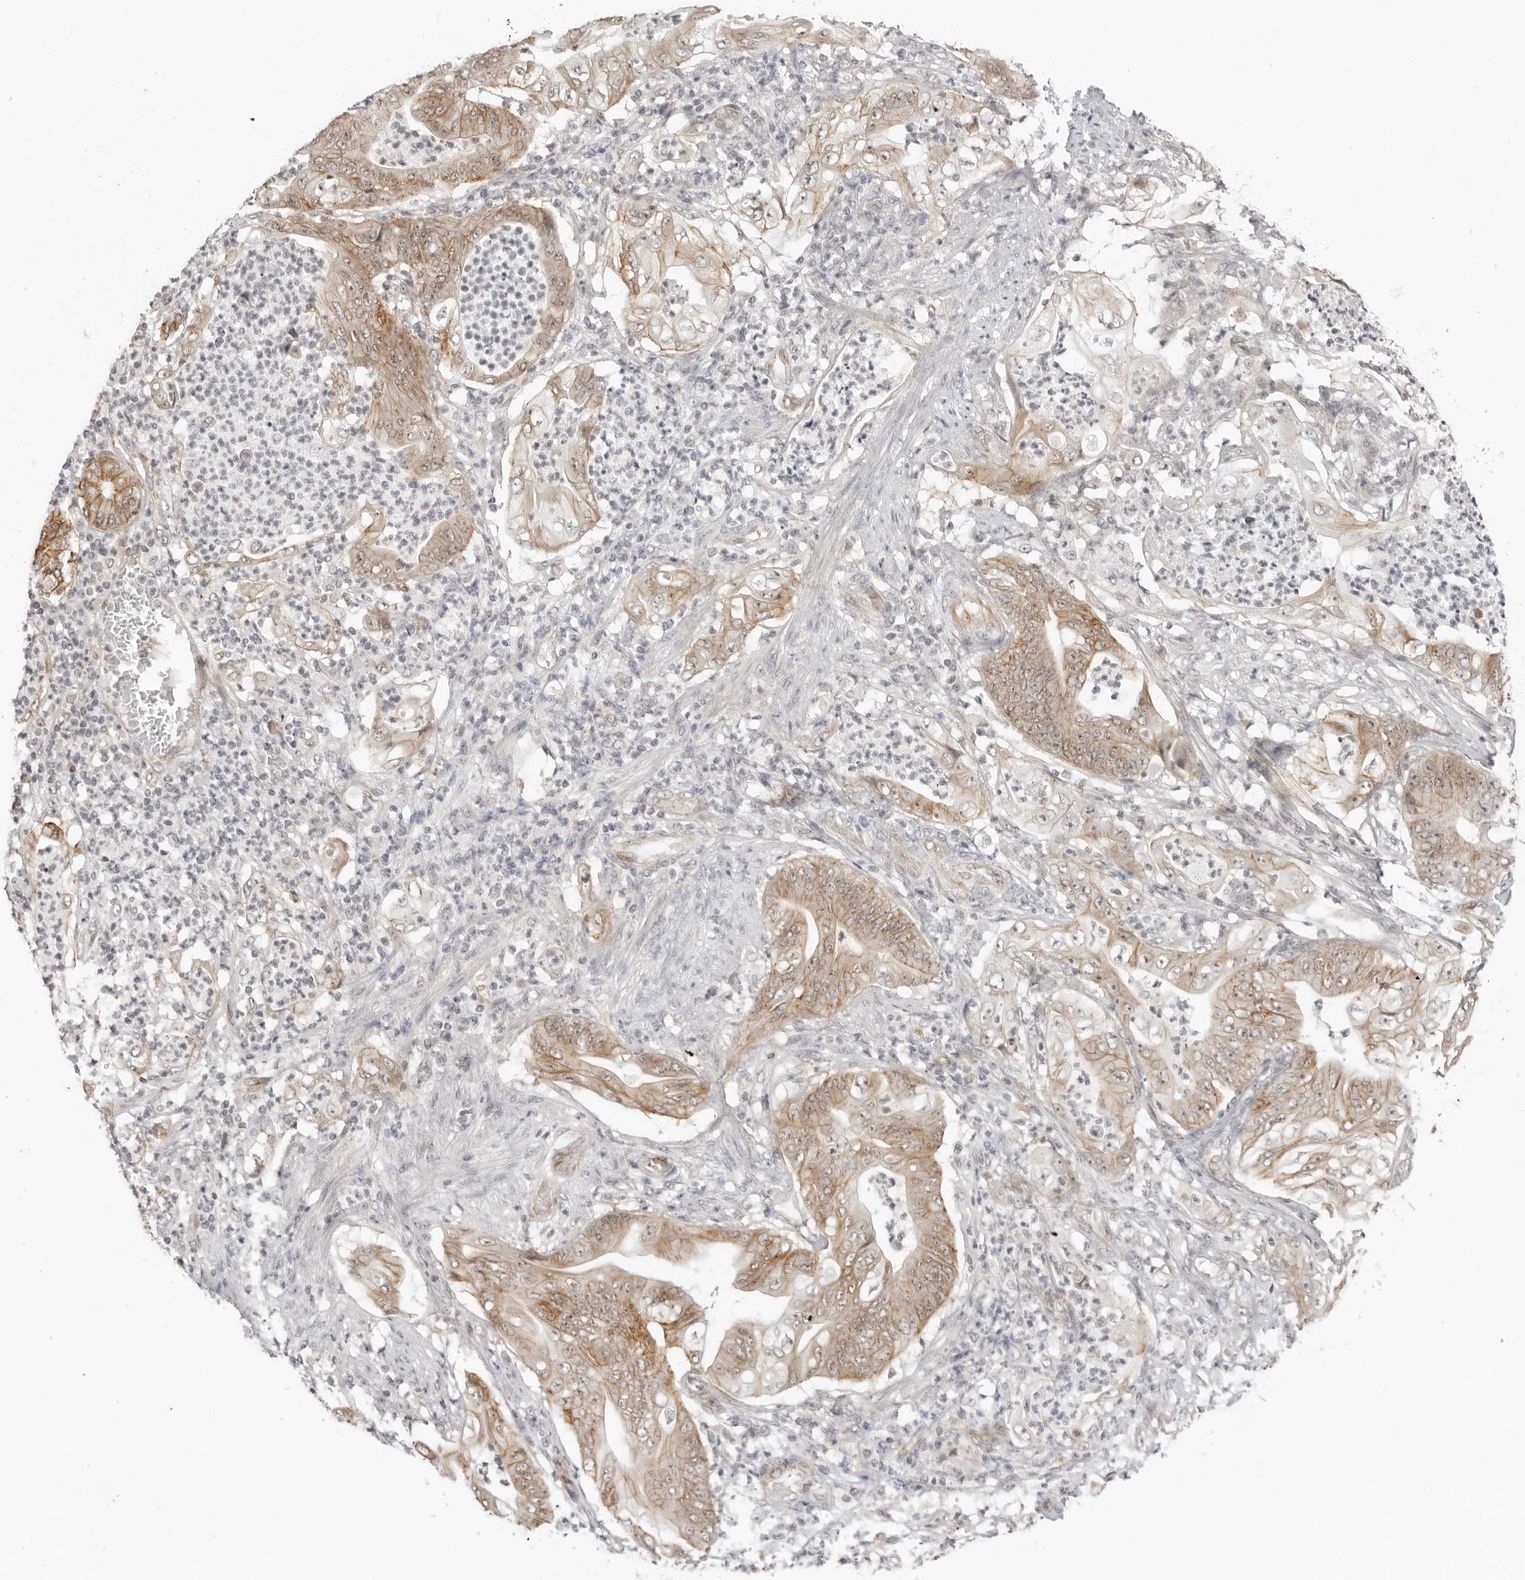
{"staining": {"intensity": "moderate", "quantity": ">75%", "location": "cytoplasmic/membranous"}, "tissue": "stomach cancer", "cell_type": "Tumor cells", "image_type": "cancer", "snomed": [{"axis": "morphology", "description": "Adenocarcinoma, NOS"}, {"axis": "topography", "description": "Stomach"}], "caption": "Brown immunohistochemical staining in stomach cancer exhibits moderate cytoplasmic/membranous expression in approximately >75% of tumor cells.", "gene": "TRAPPC3", "patient": {"sex": "female", "age": 73}}